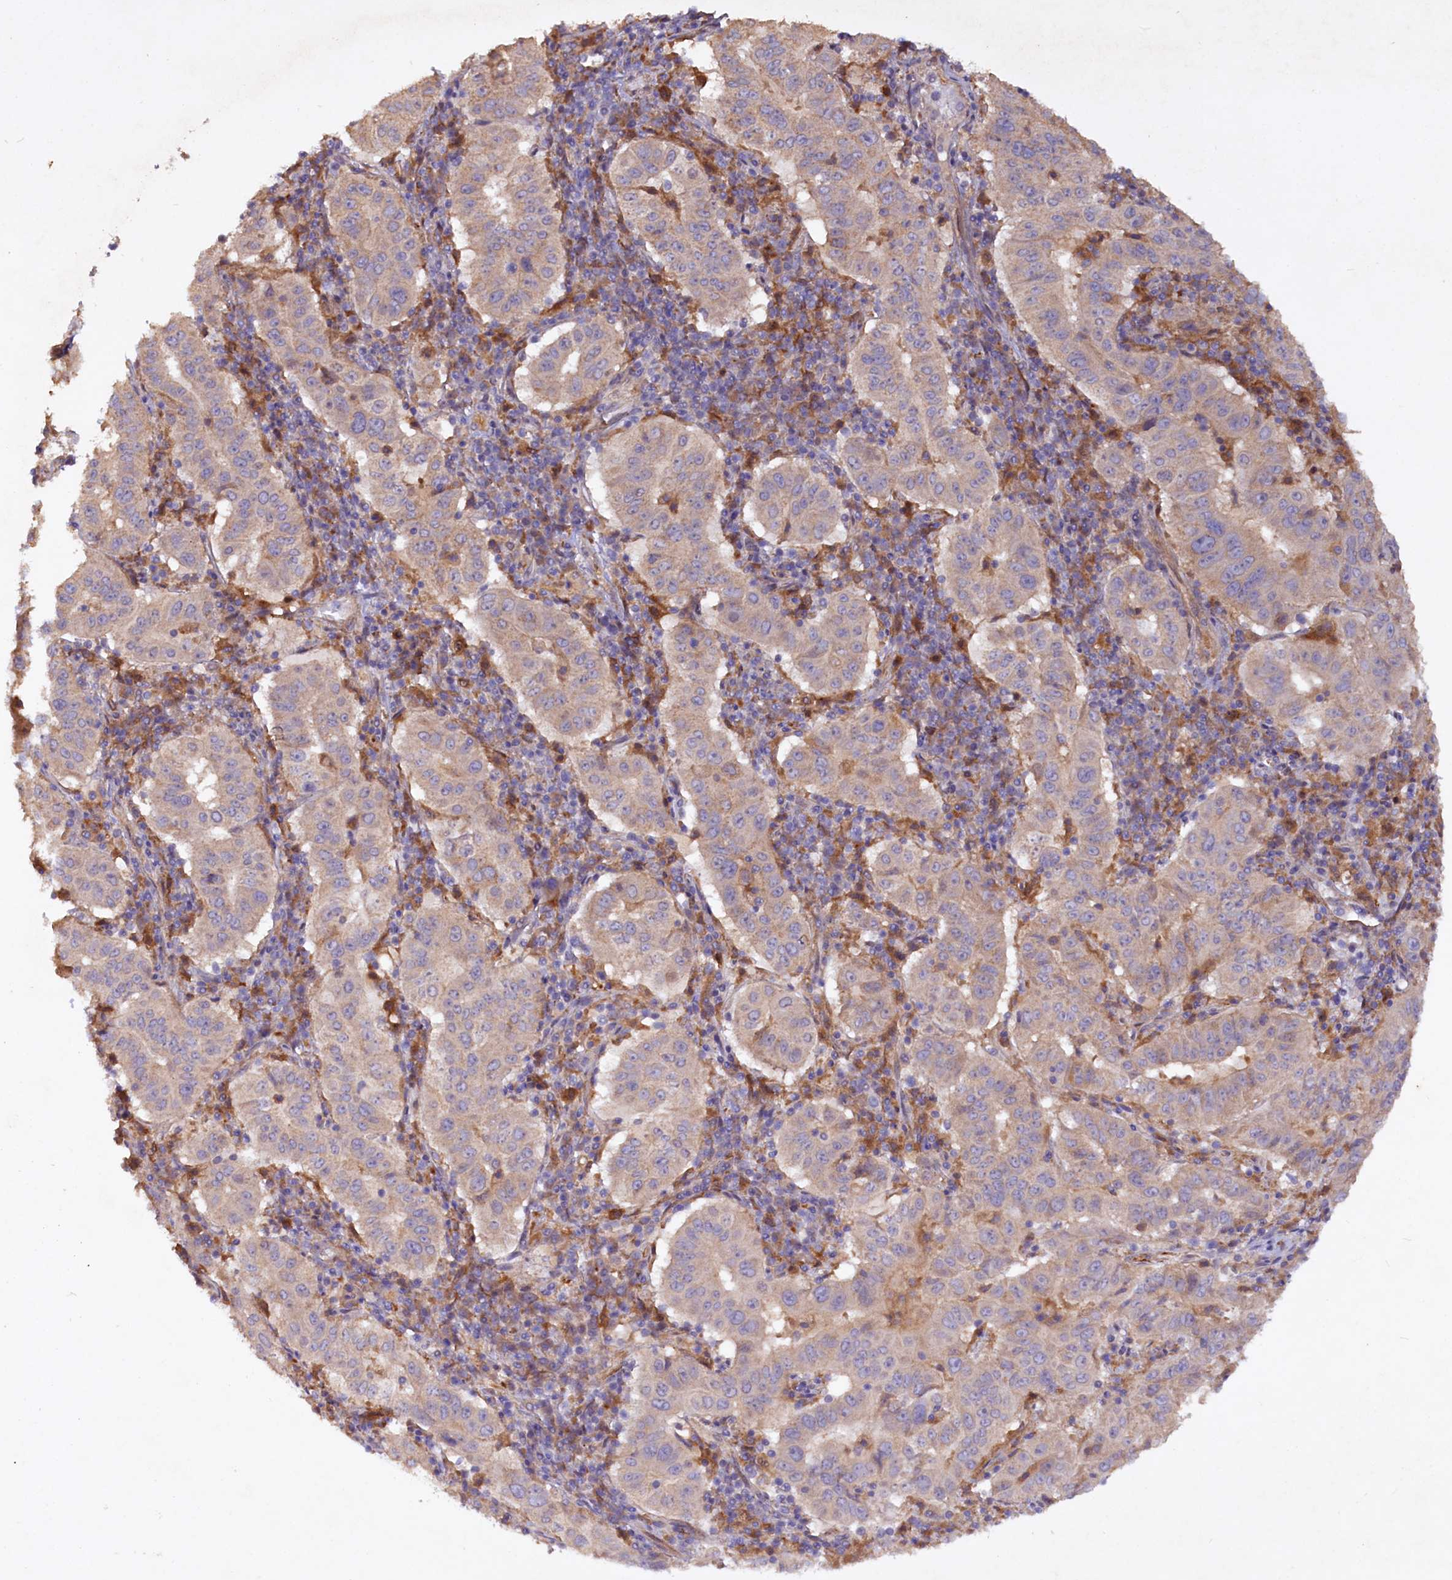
{"staining": {"intensity": "weak", "quantity": "<25%", "location": "cytoplasmic/membranous"}, "tissue": "pancreatic cancer", "cell_type": "Tumor cells", "image_type": "cancer", "snomed": [{"axis": "morphology", "description": "Adenocarcinoma, NOS"}, {"axis": "topography", "description": "Pancreas"}], "caption": "This is an immunohistochemistry photomicrograph of pancreatic adenocarcinoma. There is no staining in tumor cells.", "gene": "ETFBKMT", "patient": {"sex": "male", "age": 63}}